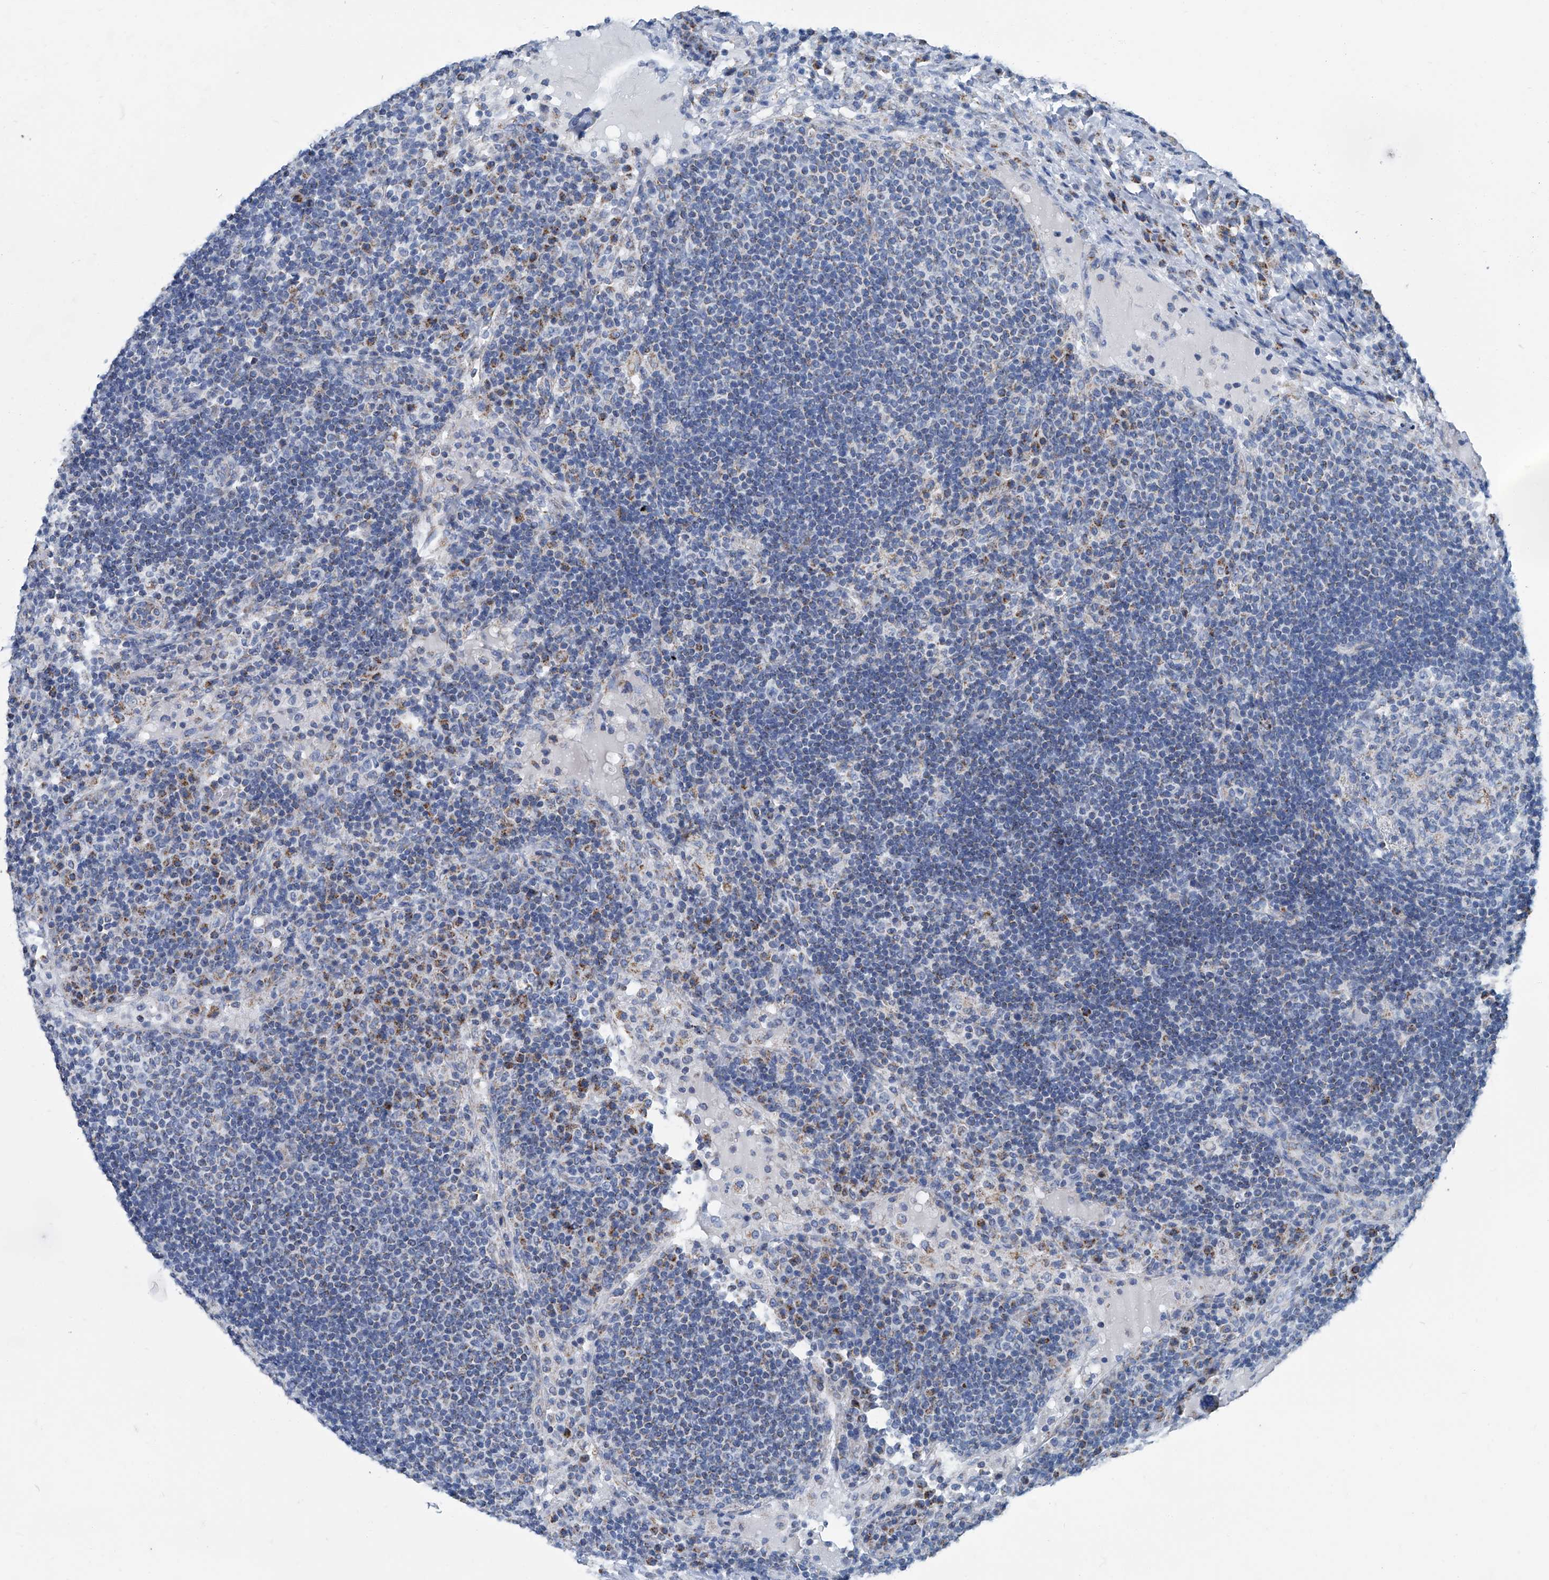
{"staining": {"intensity": "negative", "quantity": "none", "location": "none"}, "tissue": "lymph node", "cell_type": "Germinal center cells", "image_type": "normal", "snomed": [{"axis": "morphology", "description": "Normal tissue, NOS"}, {"axis": "topography", "description": "Lymph node"}], "caption": "The IHC image has no significant expression in germinal center cells of lymph node. Brightfield microscopy of IHC stained with DAB (brown) and hematoxylin (blue), captured at high magnification.", "gene": "MT", "patient": {"sex": "female", "age": 53}}